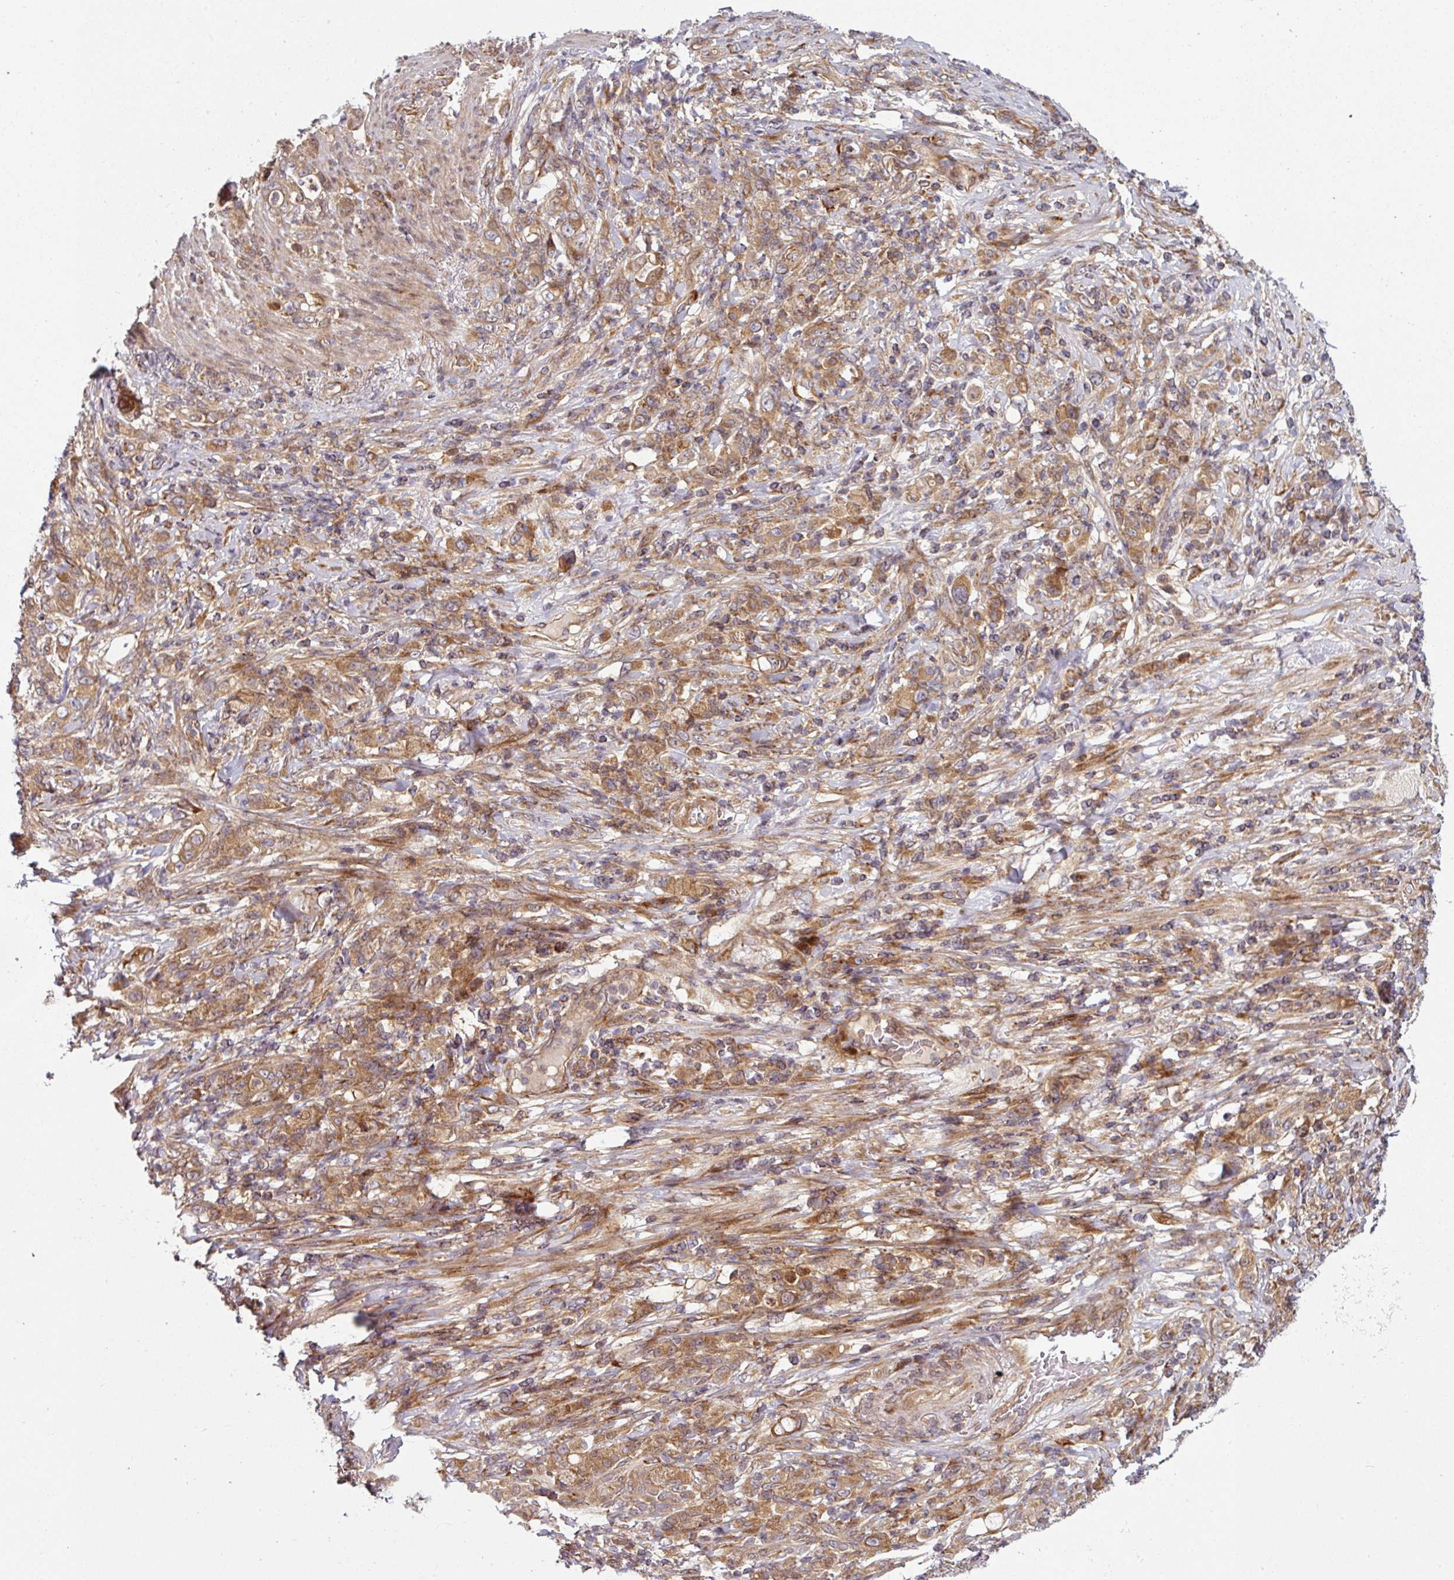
{"staining": {"intensity": "moderate", "quantity": ">75%", "location": "cytoplasmic/membranous"}, "tissue": "stomach cancer", "cell_type": "Tumor cells", "image_type": "cancer", "snomed": [{"axis": "morphology", "description": "Adenocarcinoma, NOS"}, {"axis": "topography", "description": "Stomach"}], "caption": "About >75% of tumor cells in human stomach cancer (adenocarcinoma) reveal moderate cytoplasmic/membranous protein staining as visualized by brown immunohistochemical staining.", "gene": "RAB5A", "patient": {"sex": "female", "age": 79}}